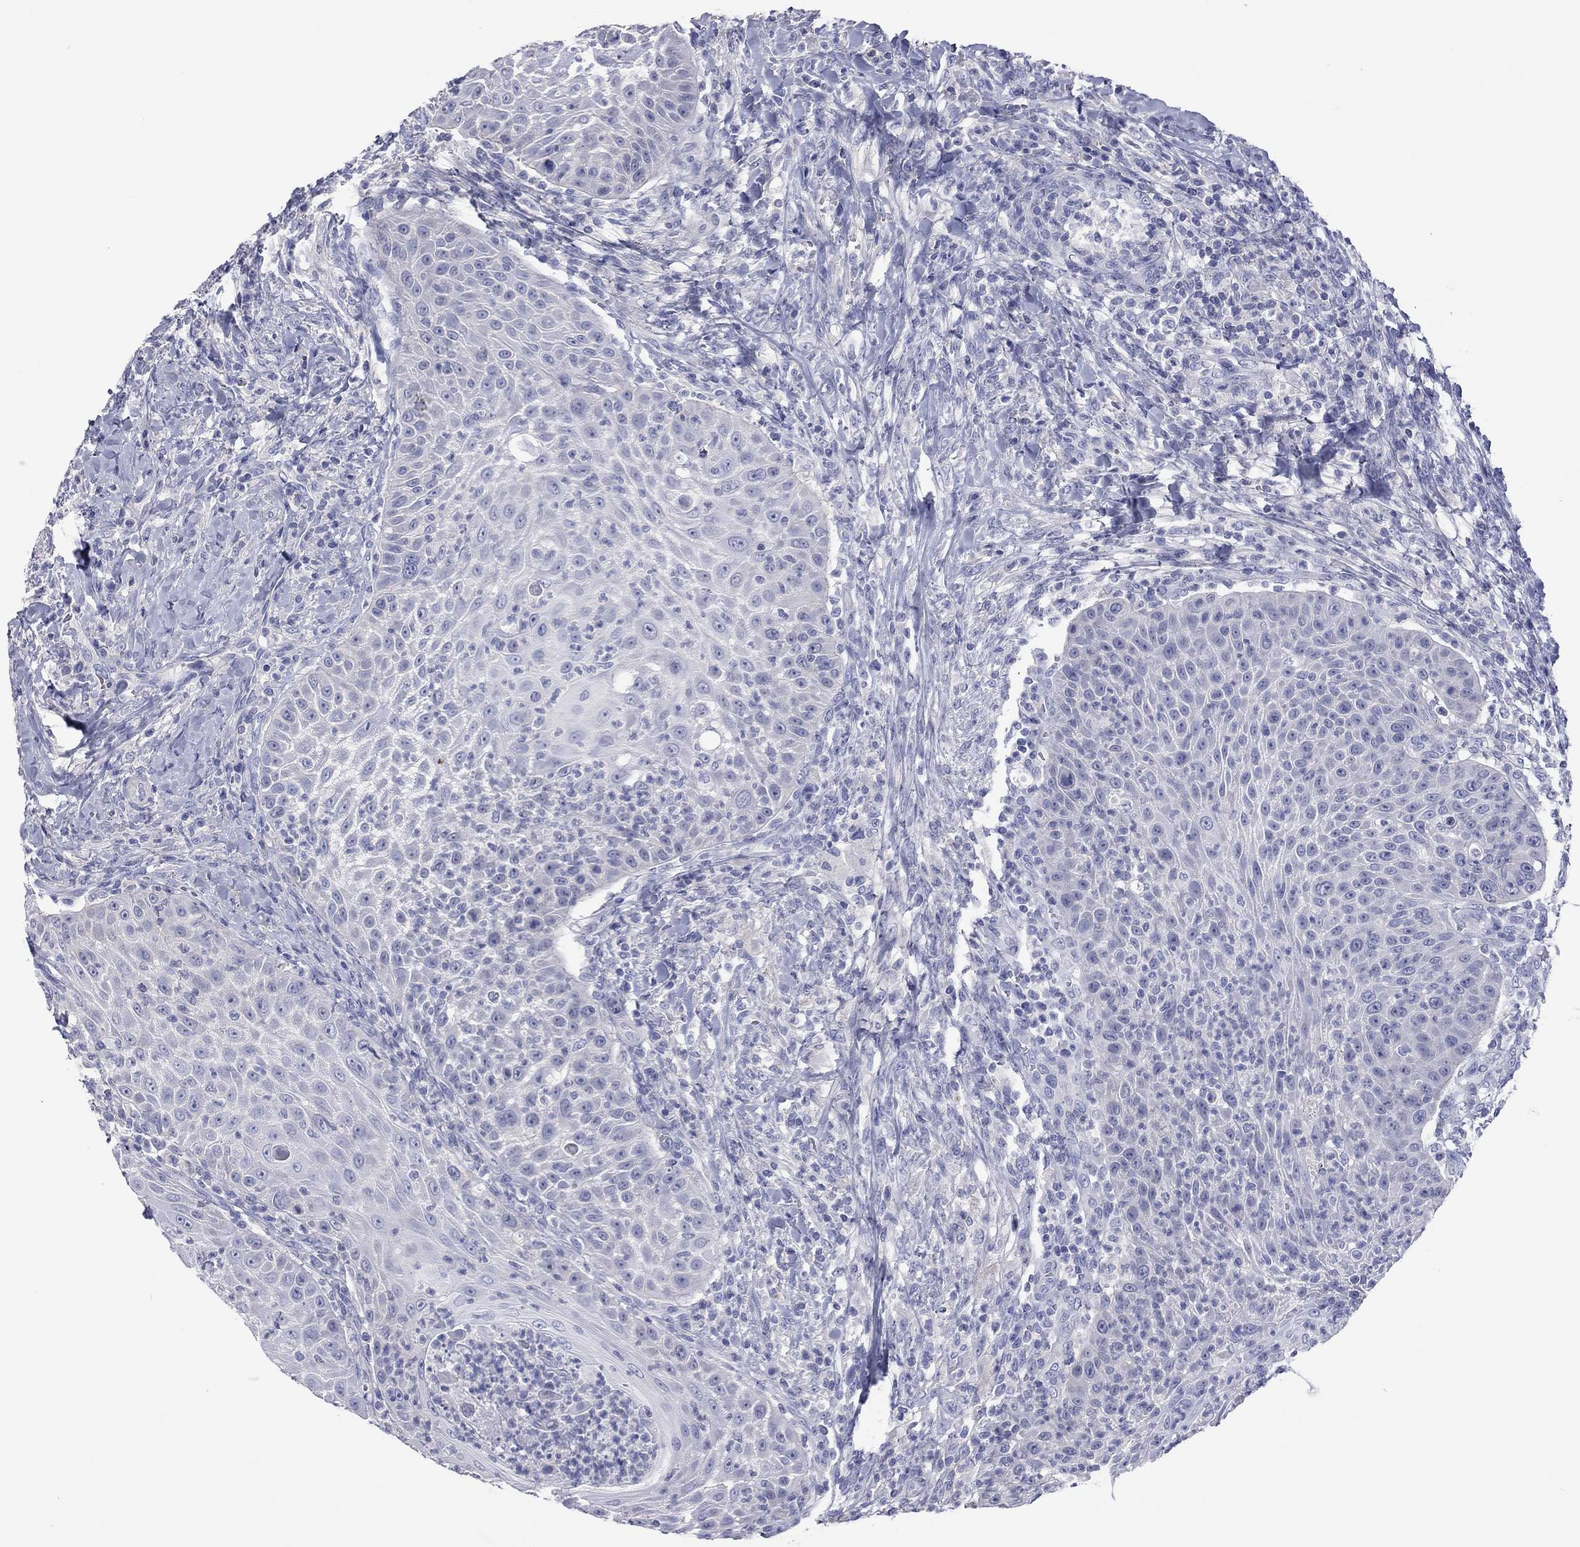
{"staining": {"intensity": "negative", "quantity": "none", "location": "none"}, "tissue": "head and neck cancer", "cell_type": "Tumor cells", "image_type": "cancer", "snomed": [{"axis": "morphology", "description": "Squamous cell carcinoma, NOS"}, {"axis": "topography", "description": "Head-Neck"}], "caption": "Head and neck cancer was stained to show a protein in brown. There is no significant staining in tumor cells. (Immunohistochemistry, brightfield microscopy, high magnification).", "gene": "ACTL7B", "patient": {"sex": "male", "age": 69}}